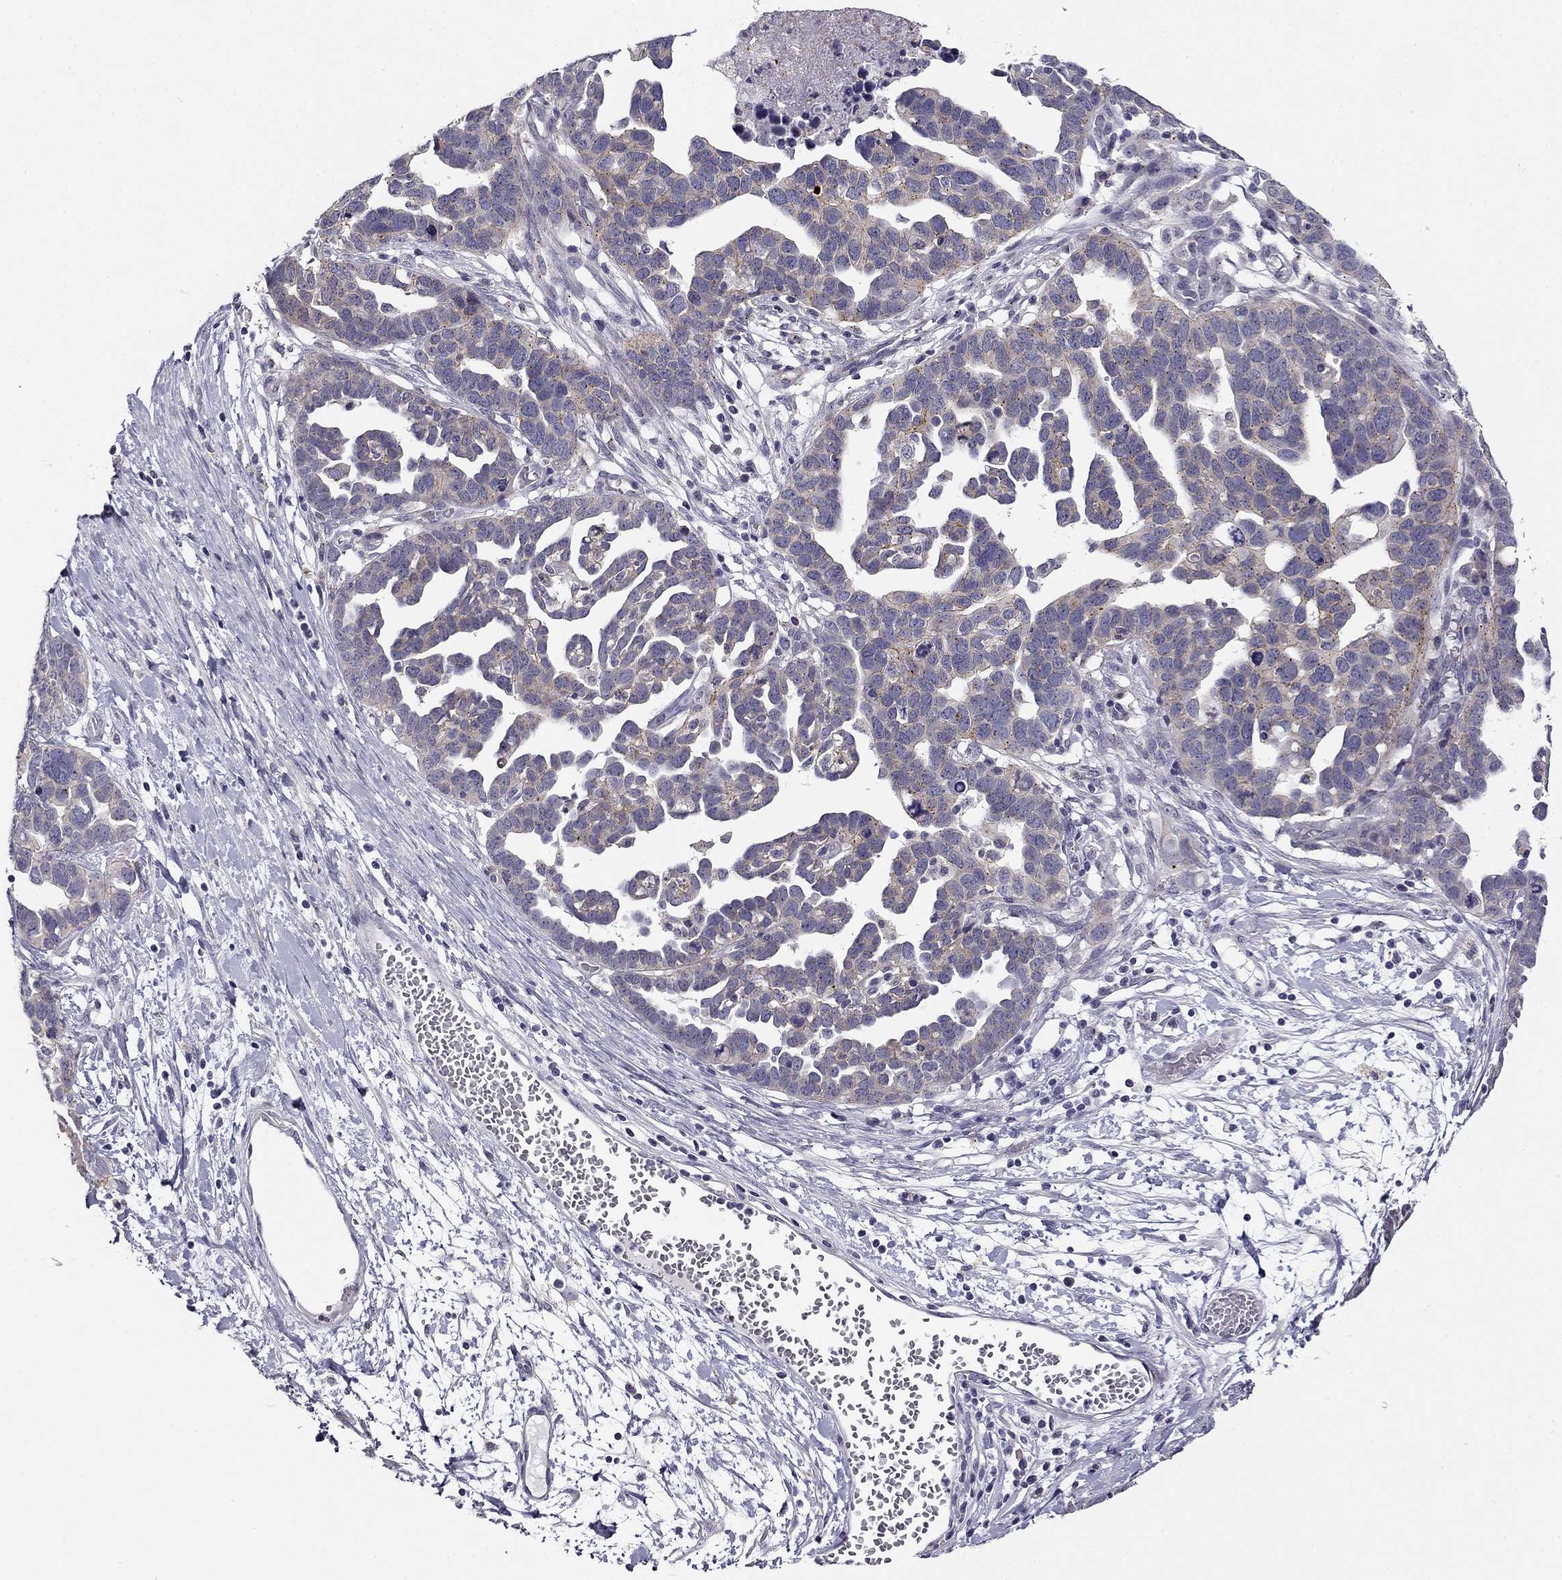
{"staining": {"intensity": "weak", "quantity": "<25%", "location": "cytoplasmic/membranous"}, "tissue": "ovarian cancer", "cell_type": "Tumor cells", "image_type": "cancer", "snomed": [{"axis": "morphology", "description": "Cystadenocarcinoma, serous, NOS"}, {"axis": "topography", "description": "Ovary"}], "caption": "Ovarian serous cystadenocarcinoma was stained to show a protein in brown. There is no significant positivity in tumor cells.", "gene": "CNR1", "patient": {"sex": "female", "age": 54}}